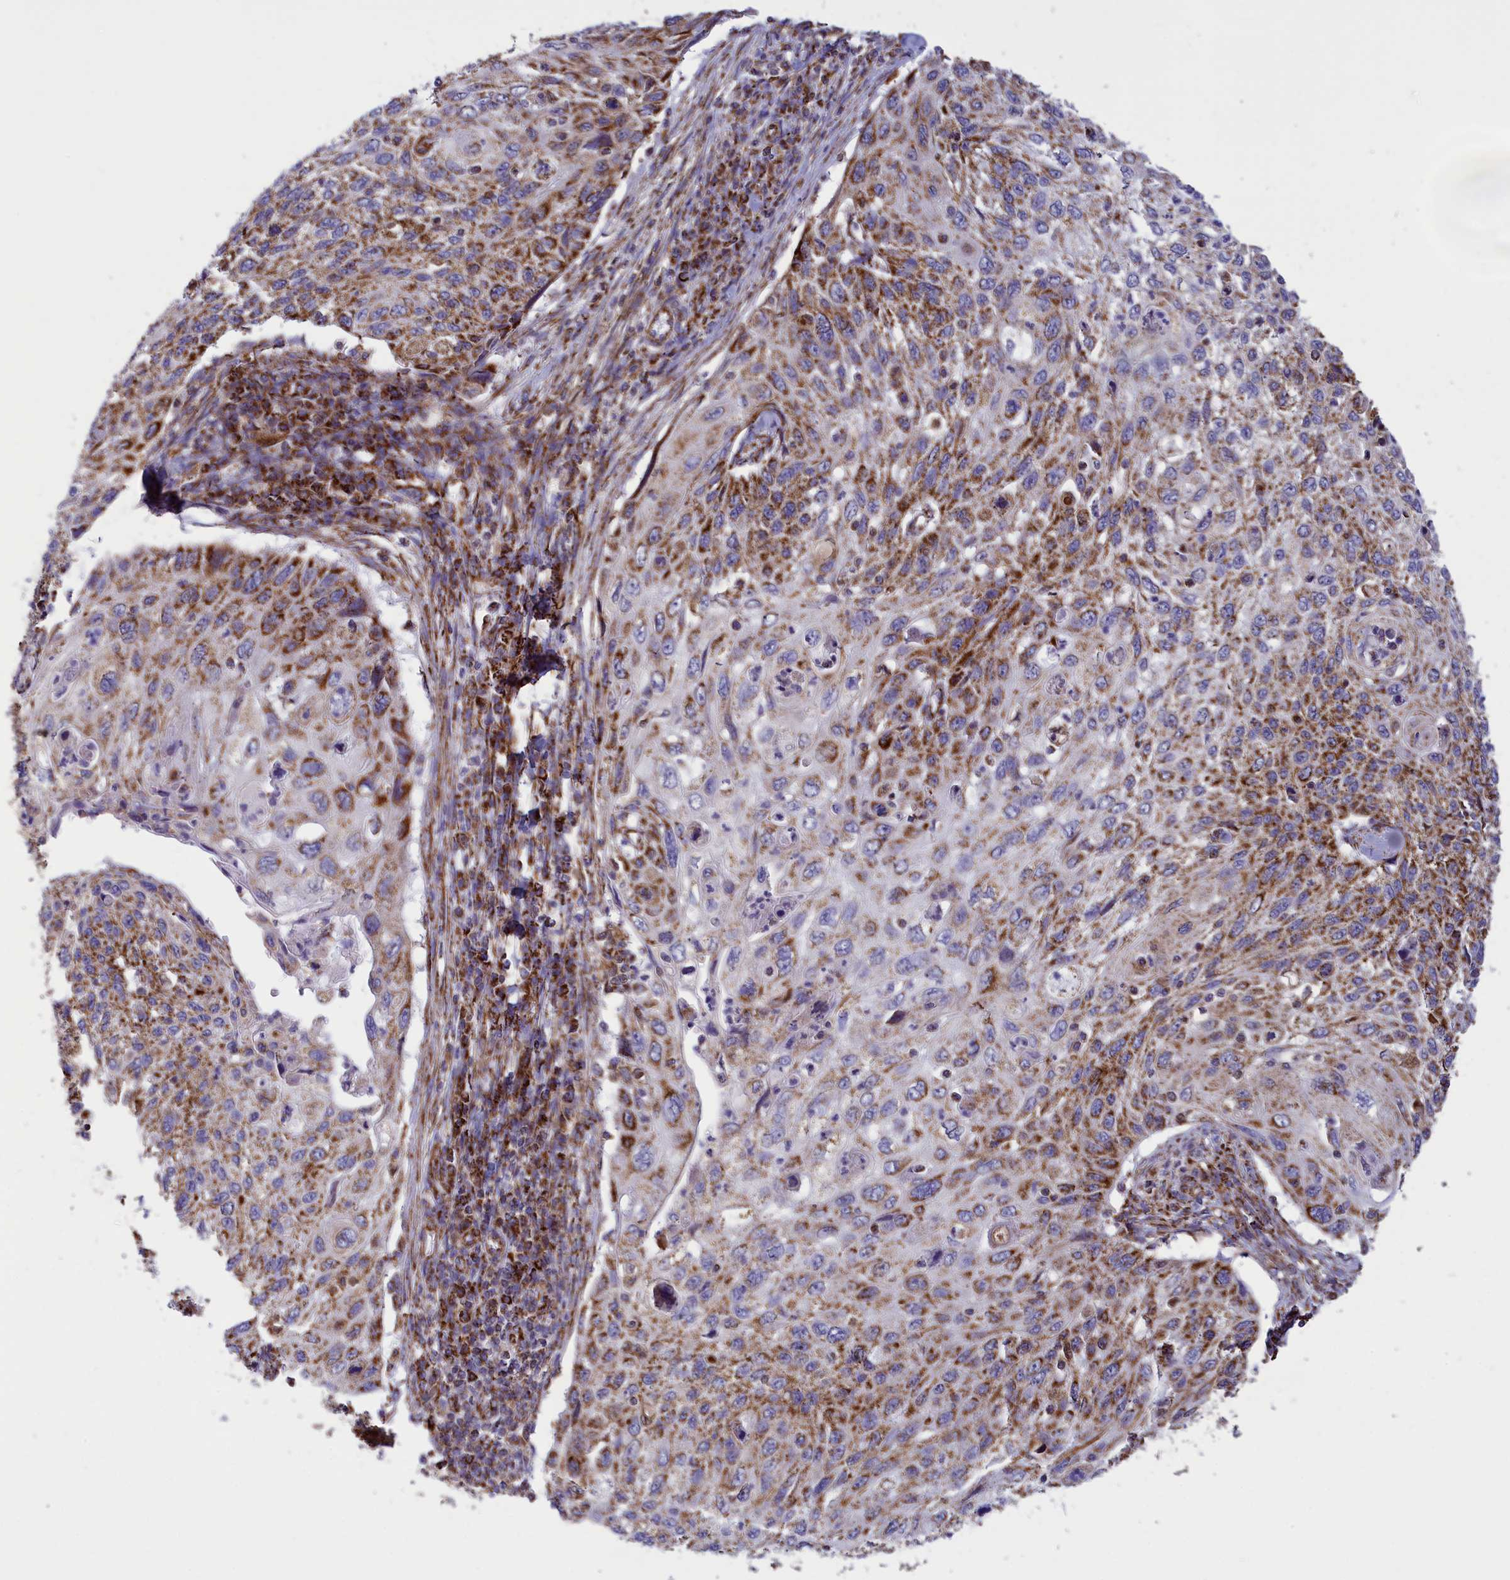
{"staining": {"intensity": "strong", "quantity": "25%-75%", "location": "cytoplasmic/membranous"}, "tissue": "cervical cancer", "cell_type": "Tumor cells", "image_type": "cancer", "snomed": [{"axis": "morphology", "description": "Squamous cell carcinoma, NOS"}, {"axis": "topography", "description": "Cervix"}], "caption": "Protein staining displays strong cytoplasmic/membranous staining in about 25%-75% of tumor cells in squamous cell carcinoma (cervical). Using DAB (3,3'-diaminobenzidine) (brown) and hematoxylin (blue) stains, captured at high magnification using brightfield microscopy.", "gene": "ISOC2", "patient": {"sex": "female", "age": 70}}